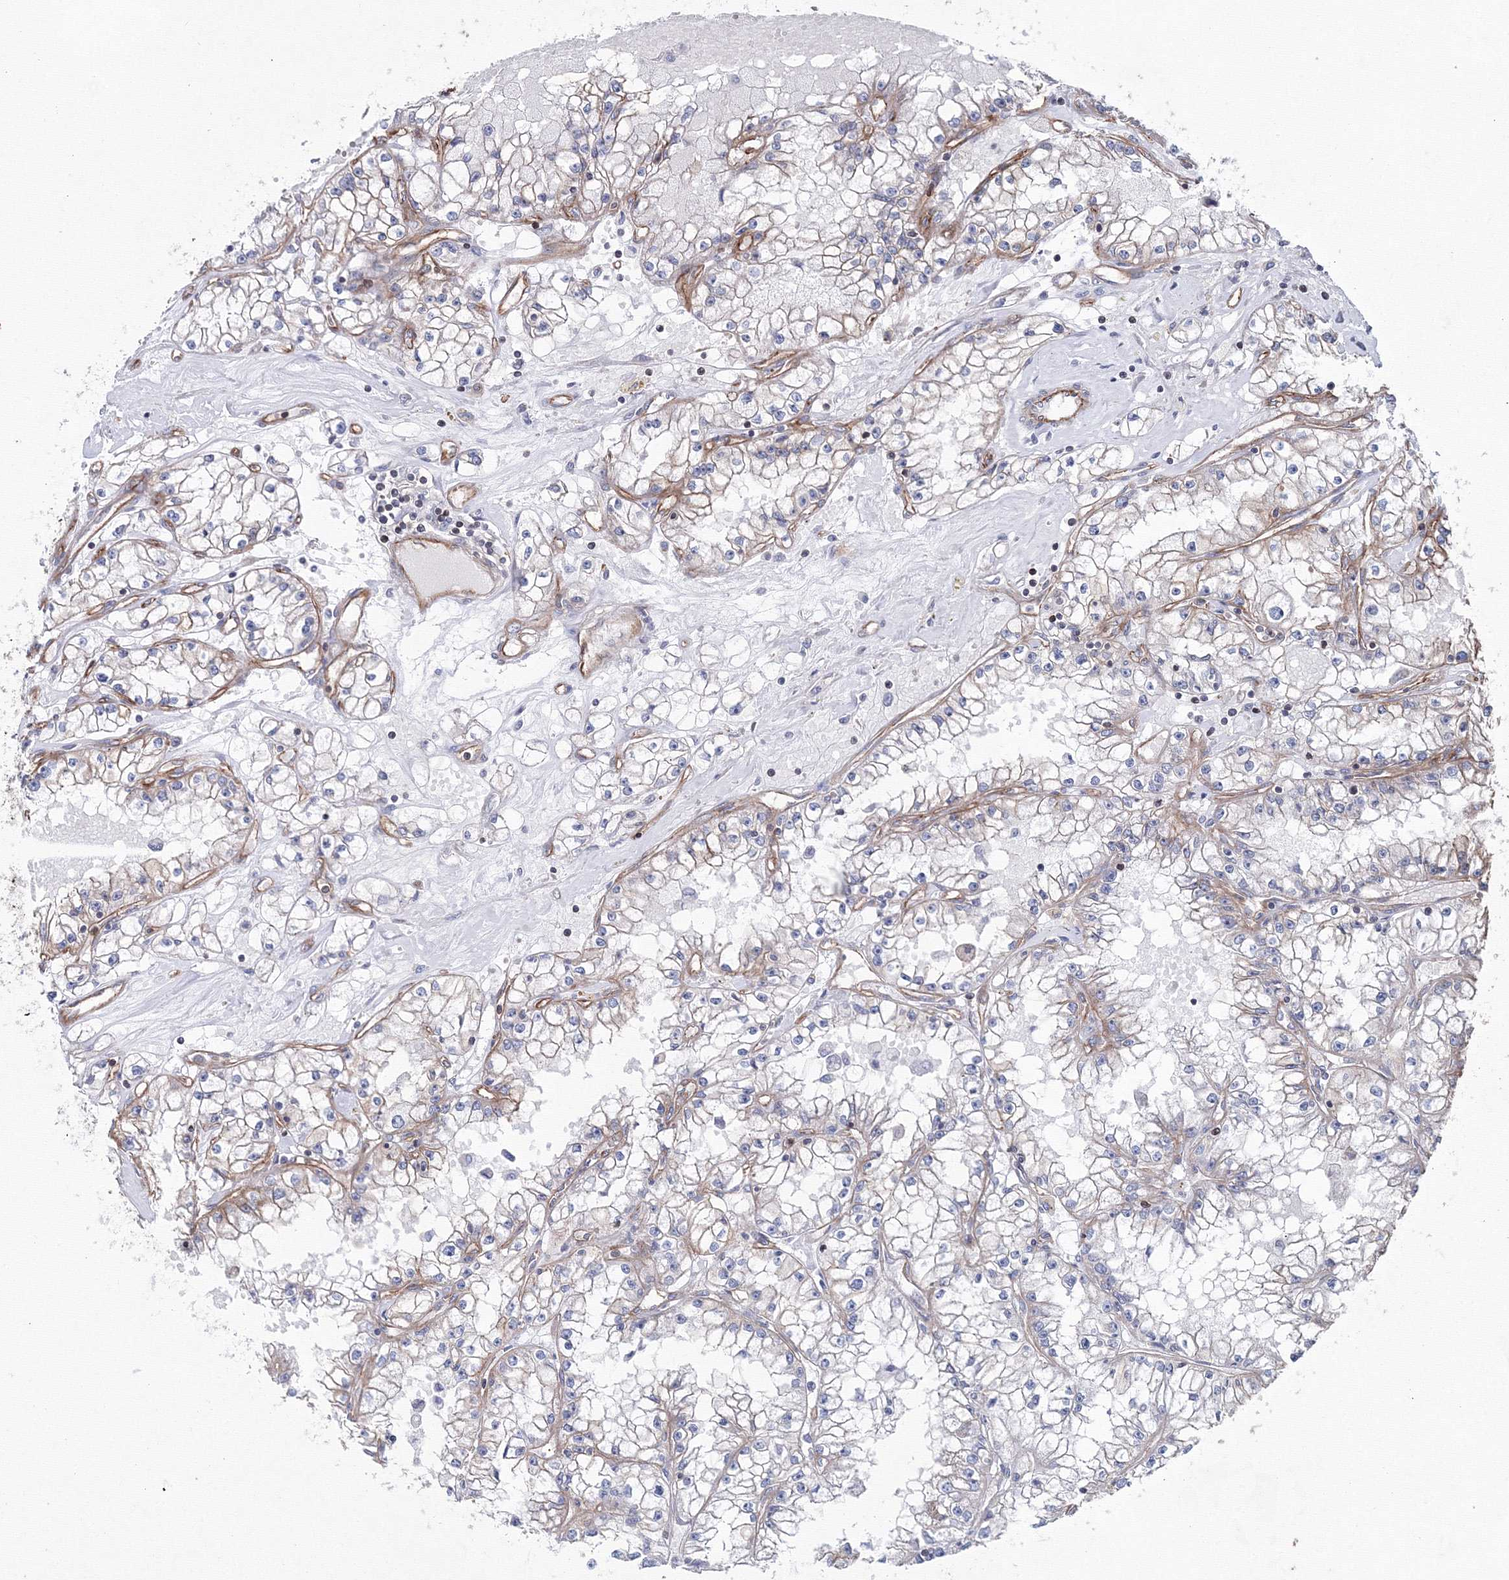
{"staining": {"intensity": "negative", "quantity": "none", "location": "none"}, "tissue": "renal cancer", "cell_type": "Tumor cells", "image_type": "cancer", "snomed": [{"axis": "morphology", "description": "Adenocarcinoma, NOS"}, {"axis": "topography", "description": "Kidney"}], "caption": "High power microscopy histopathology image of an immunohistochemistry photomicrograph of adenocarcinoma (renal), revealing no significant expression in tumor cells.", "gene": "ANKRD37", "patient": {"sex": "male", "age": 56}}